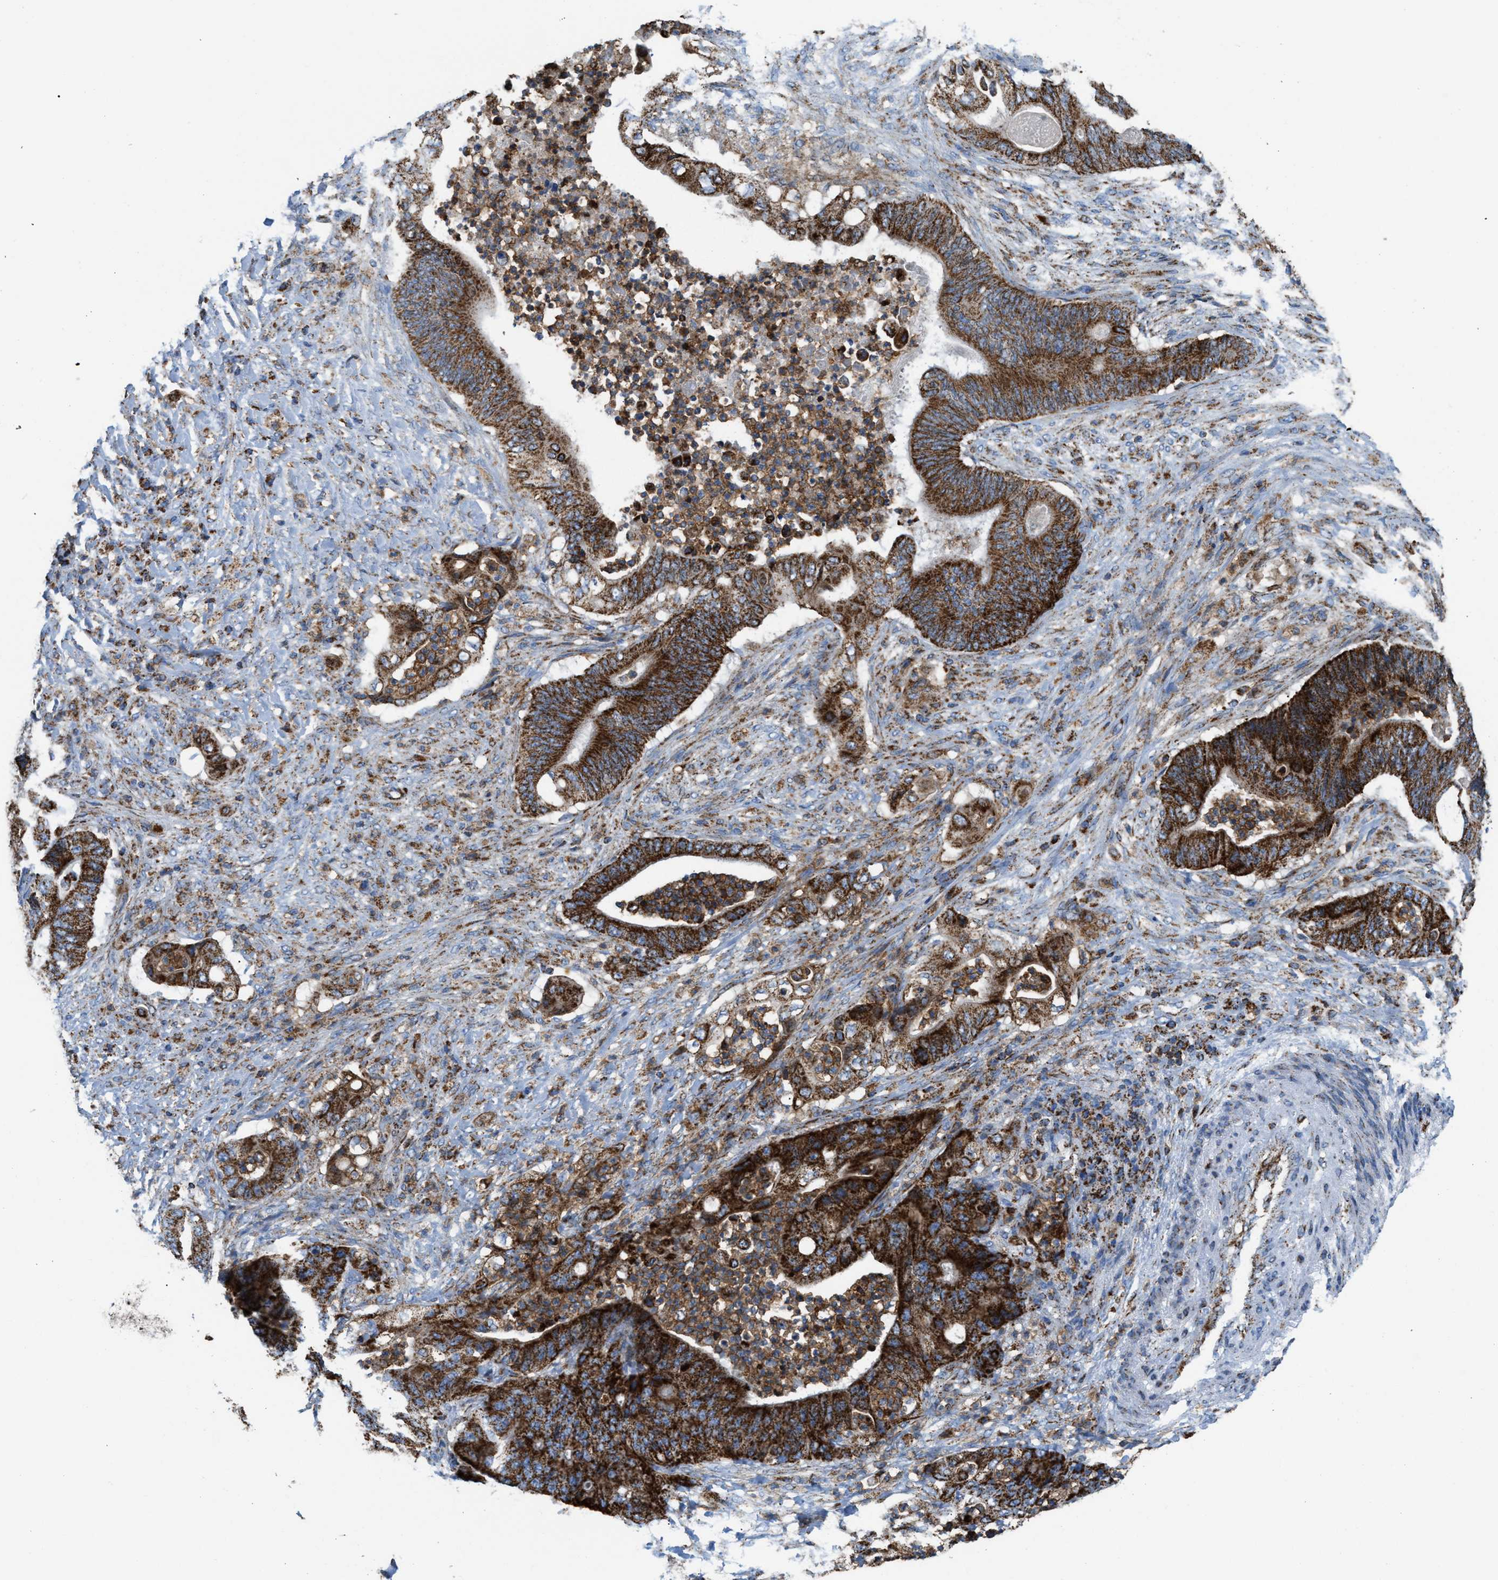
{"staining": {"intensity": "strong", "quantity": ">75%", "location": "cytoplasmic/membranous"}, "tissue": "stomach cancer", "cell_type": "Tumor cells", "image_type": "cancer", "snomed": [{"axis": "morphology", "description": "Adenocarcinoma, NOS"}, {"axis": "topography", "description": "Stomach"}], "caption": "Protein expression by immunohistochemistry displays strong cytoplasmic/membranous staining in approximately >75% of tumor cells in stomach cancer.", "gene": "ECHS1", "patient": {"sex": "female", "age": 73}}